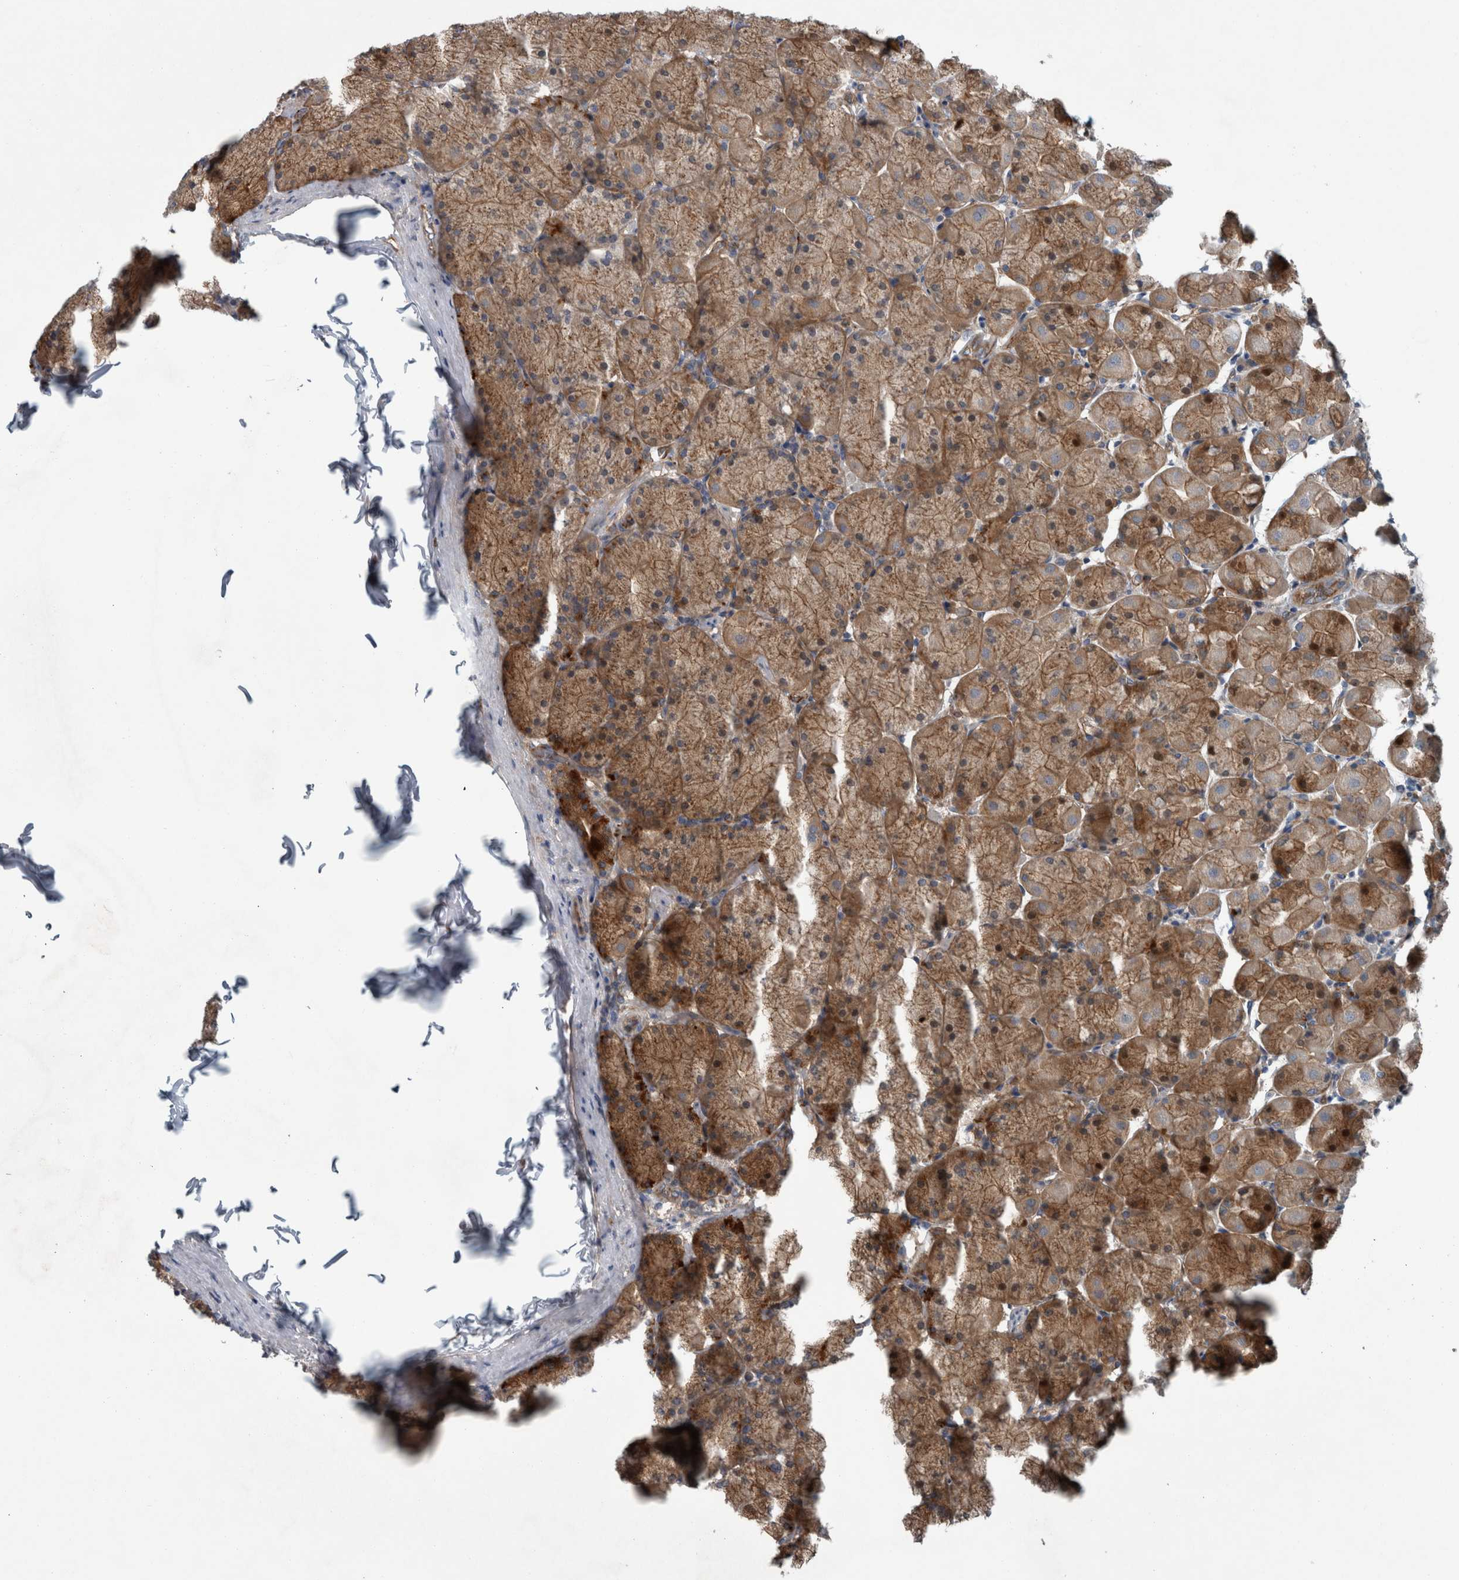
{"staining": {"intensity": "moderate", "quantity": ">75%", "location": "cytoplasmic/membranous"}, "tissue": "stomach", "cell_type": "Glandular cells", "image_type": "normal", "snomed": [{"axis": "morphology", "description": "Normal tissue, NOS"}, {"axis": "topography", "description": "Stomach, upper"}], "caption": "A brown stain labels moderate cytoplasmic/membranous positivity of a protein in glandular cells of unremarkable human stomach. The staining is performed using DAB (3,3'-diaminobenzidine) brown chromogen to label protein expression. The nuclei are counter-stained blue using hematoxylin.", "gene": "GLT8D2", "patient": {"sex": "female", "age": 56}}